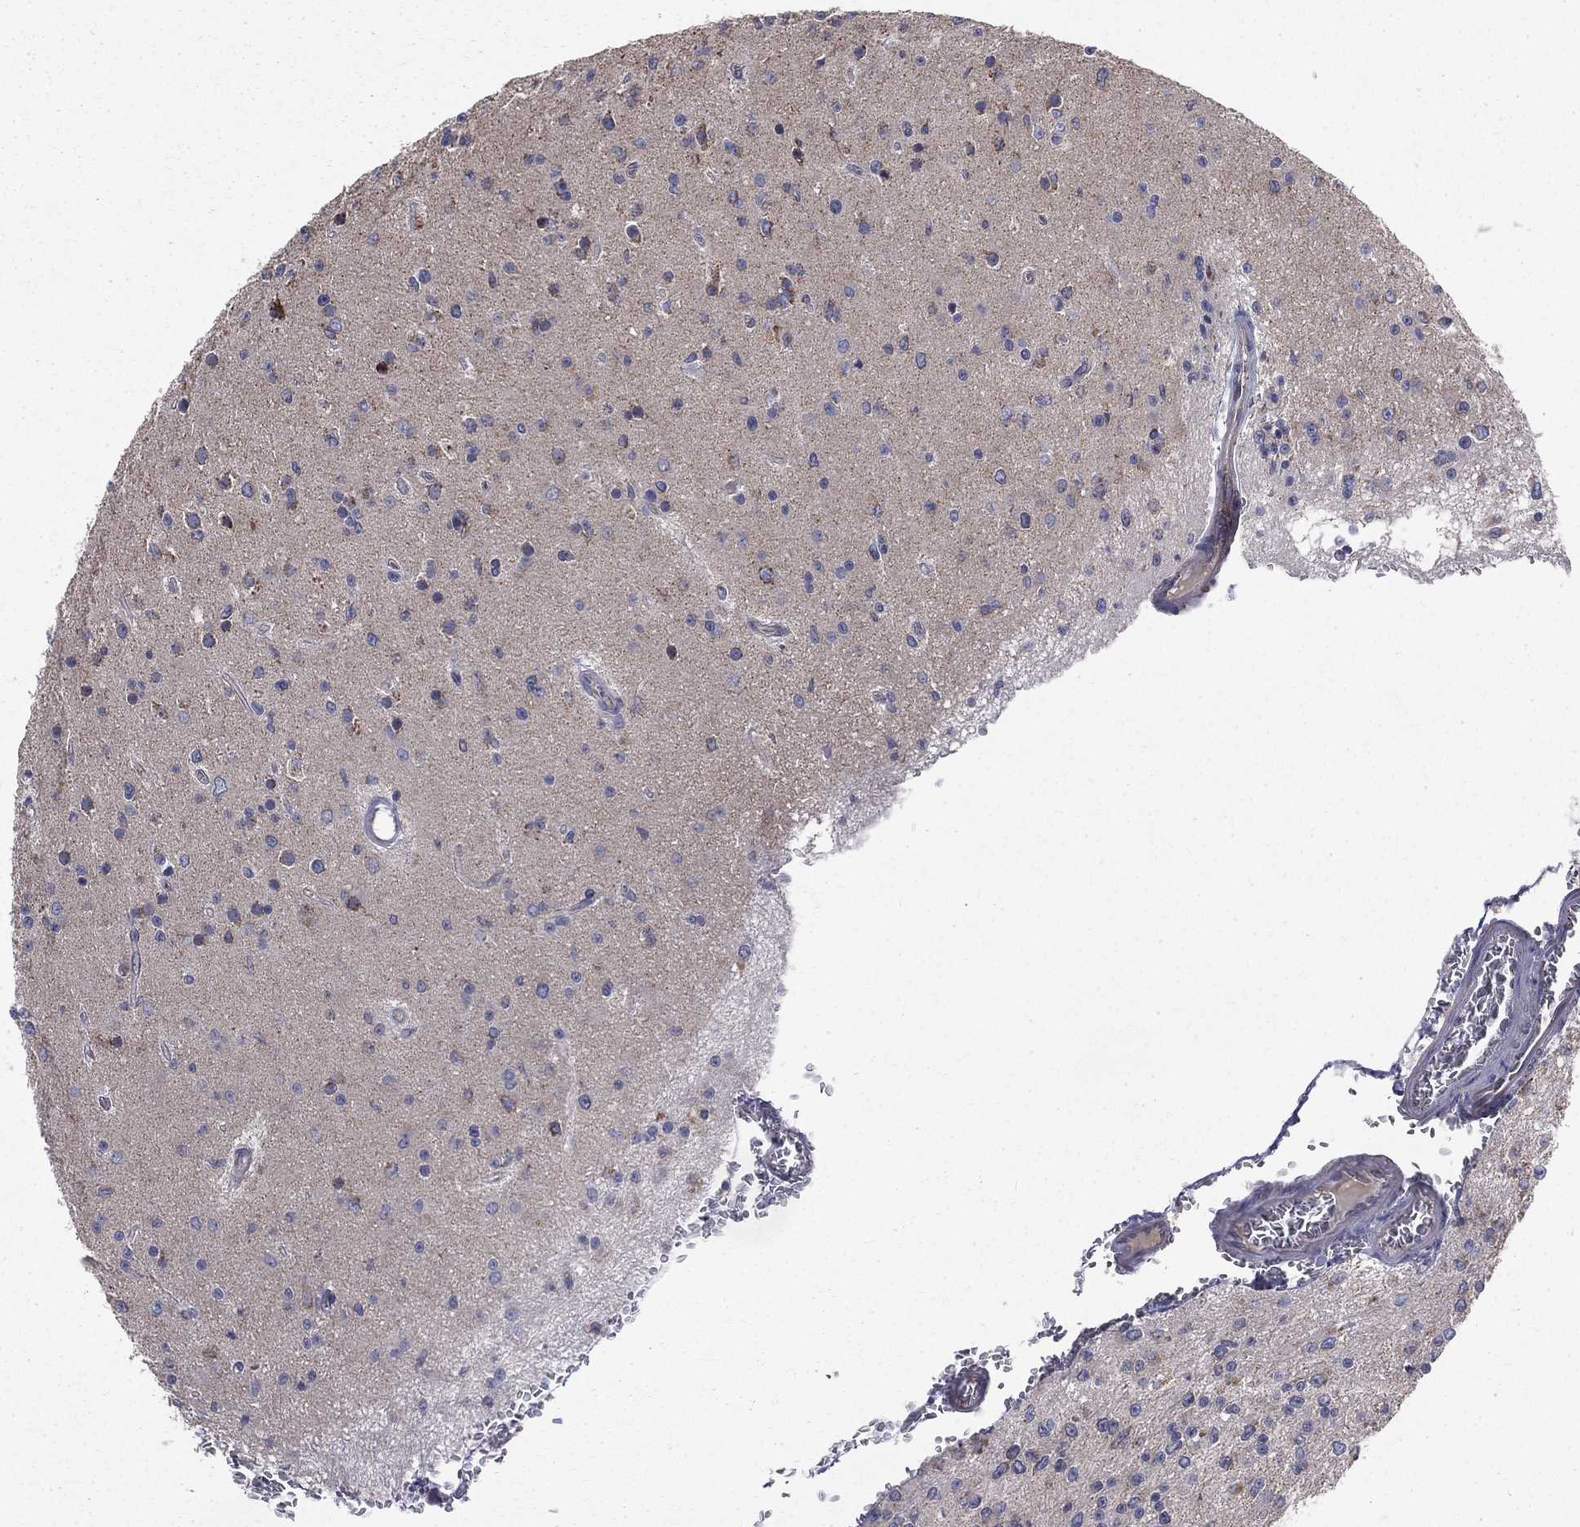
{"staining": {"intensity": "moderate", "quantity": "25%-75%", "location": "cytoplasmic/membranous"}, "tissue": "glioma", "cell_type": "Tumor cells", "image_type": "cancer", "snomed": [{"axis": "morphology", "description": "Glioma, malignant, Low grade"}, {"axis": "topography", "description": "Brain"}], "caption": "DAB immunohistochemical staining of human glioma exhibits moderate cytoplasmic/membranous protein staining in about 25%-75% of tumor cells. (DAB IHC with brightfield microscopy, high magnification).", "gene": "GPD1", "patient": {"sex": "female", "age": 45}}